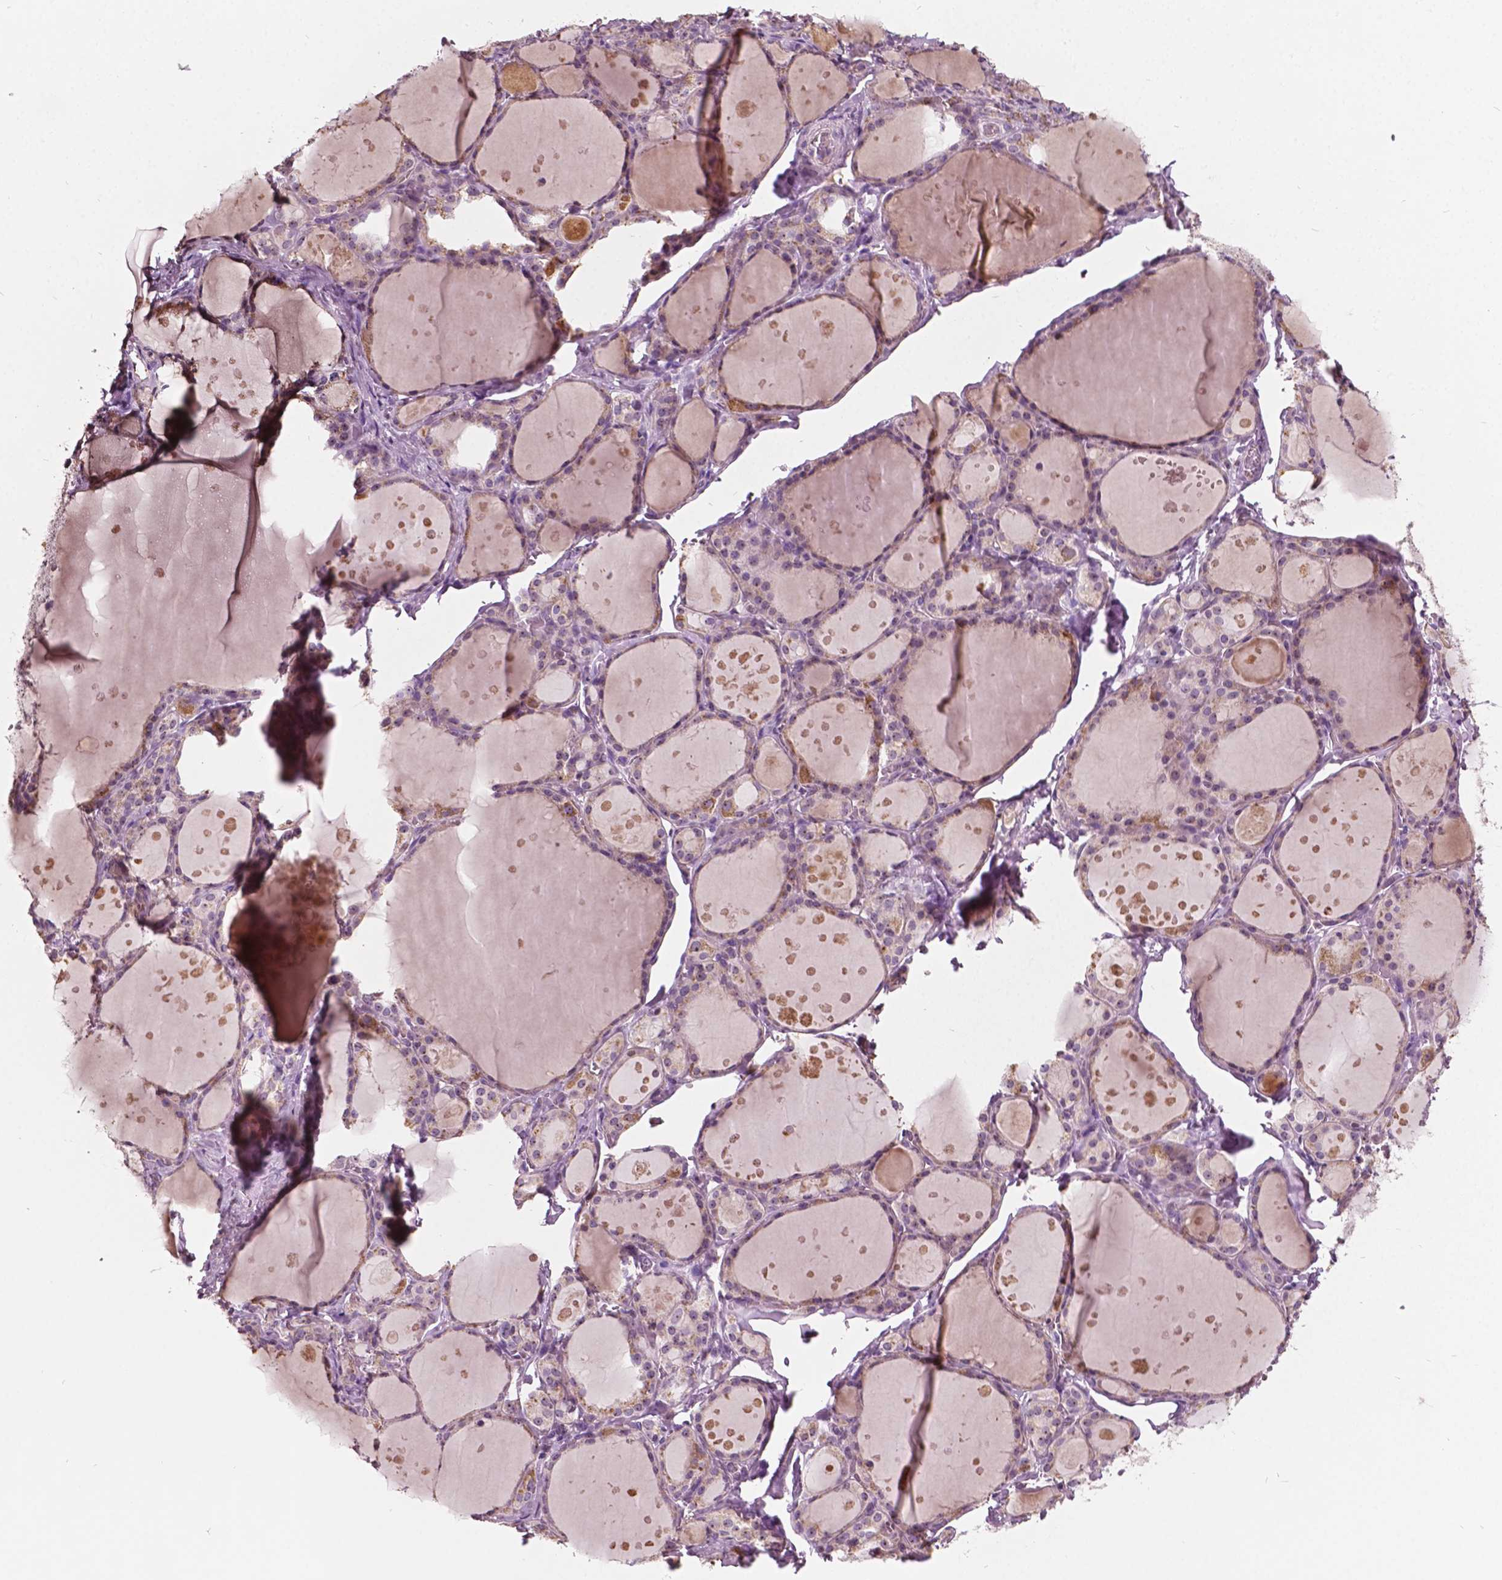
{"staining": {"intensity": "weak", "quantity": "<25%", "location": "nuclear"}, "tissue": "thyroid gland", "cell_type": "Glandular cells", "image_type": "normal", "snomed": [{"axis": "morphology", "description": "Normal tissue, NOS"}, {"axis": "topography", "description": "Thyroid gland"}], "caption": "This histopathology image is of normal thyroid gland stained with immunohistochemistry (IHC) to label a protein in brown with the nuclei are counter-stained blue. There is no positivity in glandular cells.", "gene": "ODF3L2", "patient": {"sex": "male", "age": 68}}